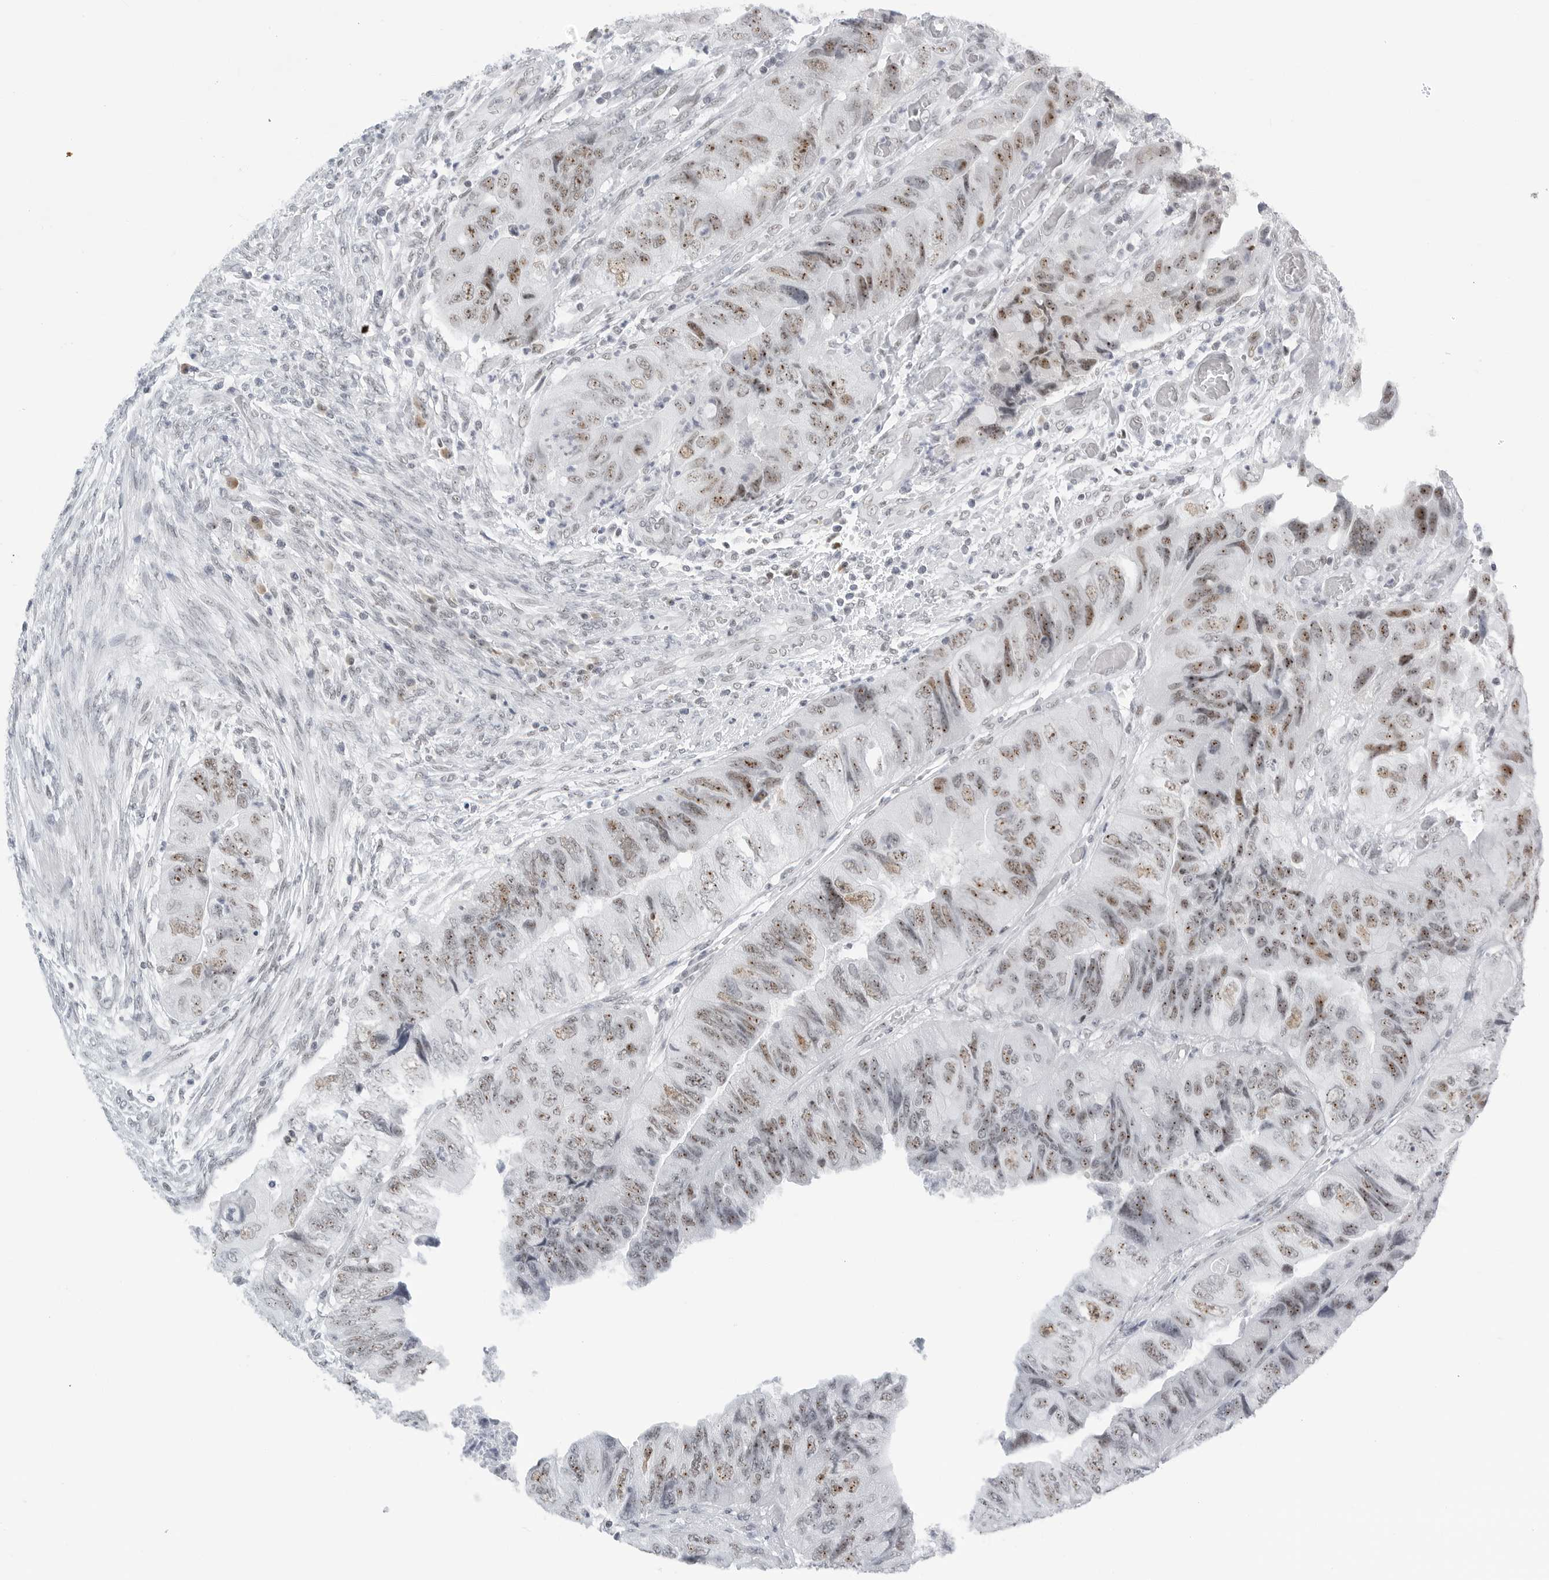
{"staining": {"intensity": "moderate", "quantity": "25%-75%", "location": "nuclear"}, "tissue": "colorectal cancer", "cell_type": "Tumor cells", "image_type": "cancer", "snomed": [{"axis": "morphology", "description": "Adenocarcinoma, NOS"}, {"axis": "topography", "description": "Rectum"}], "caption": "This micrograph reveals IHC staining of colorectal cancer (adenocarcinoma), with medium moderate nuclear staining in approximately 25%-75% of tumor cells.", "gene": "WRAP53", "patient": {"sex": "male", "age": 63}}